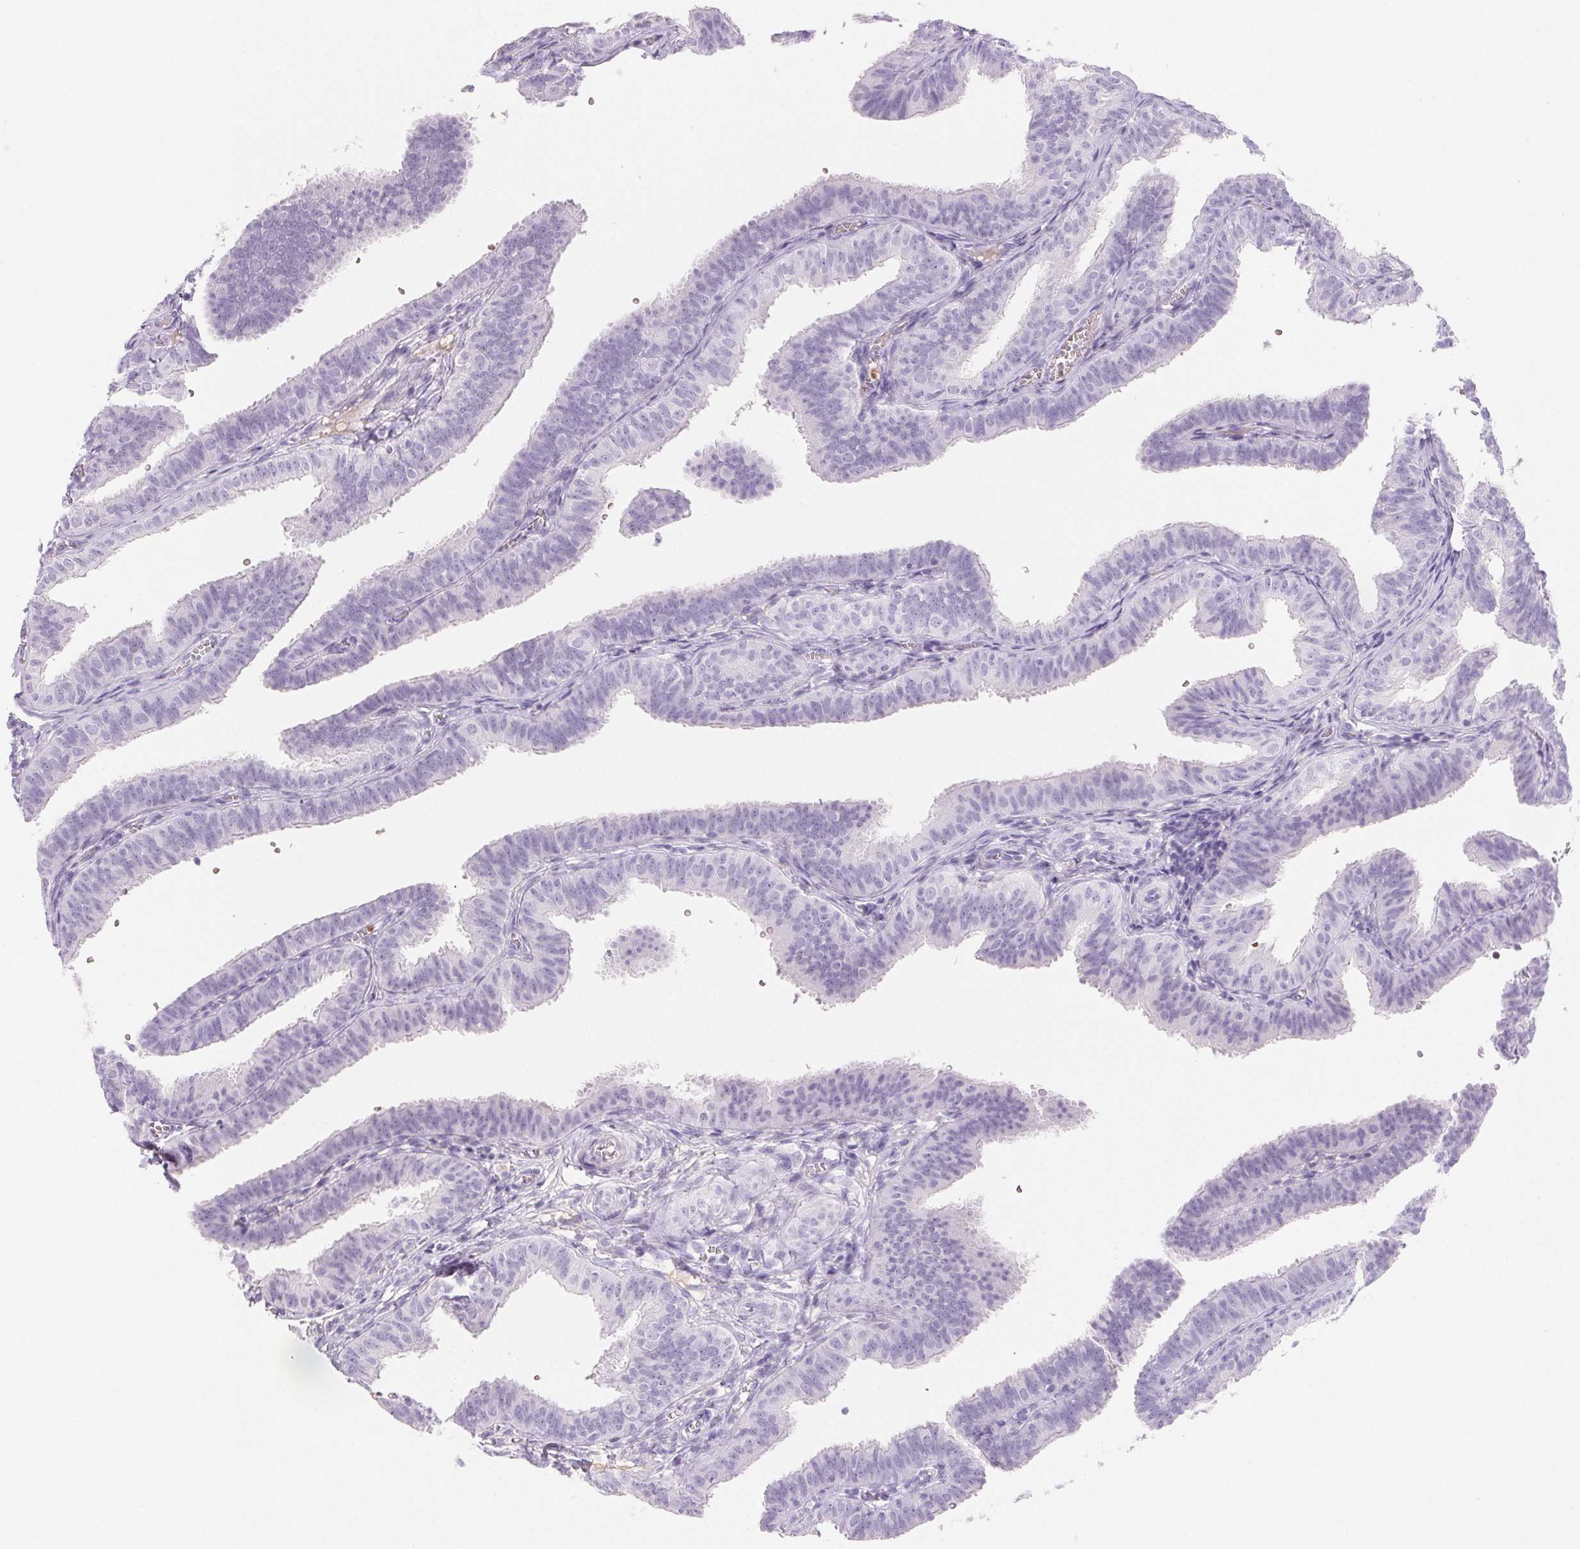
{"staining": {"intensity": "negative", "quantity": "none", "location": "none"}, "tissue": "fallopian tube", "cell_type": "Glandular cells", "image_type": "normal", "snomed": [{"axis": "morphology", "description": "Normal tissue, NOS"}, {"axis": "topography", "description": "Fallopian tube"}], "caption": "This is a micrograph of IHC staining of benign fallopian tube, which shows no staining in glandular cells.", "gene": "PADI4", "patient": {"sex": "female", "age": 25}}